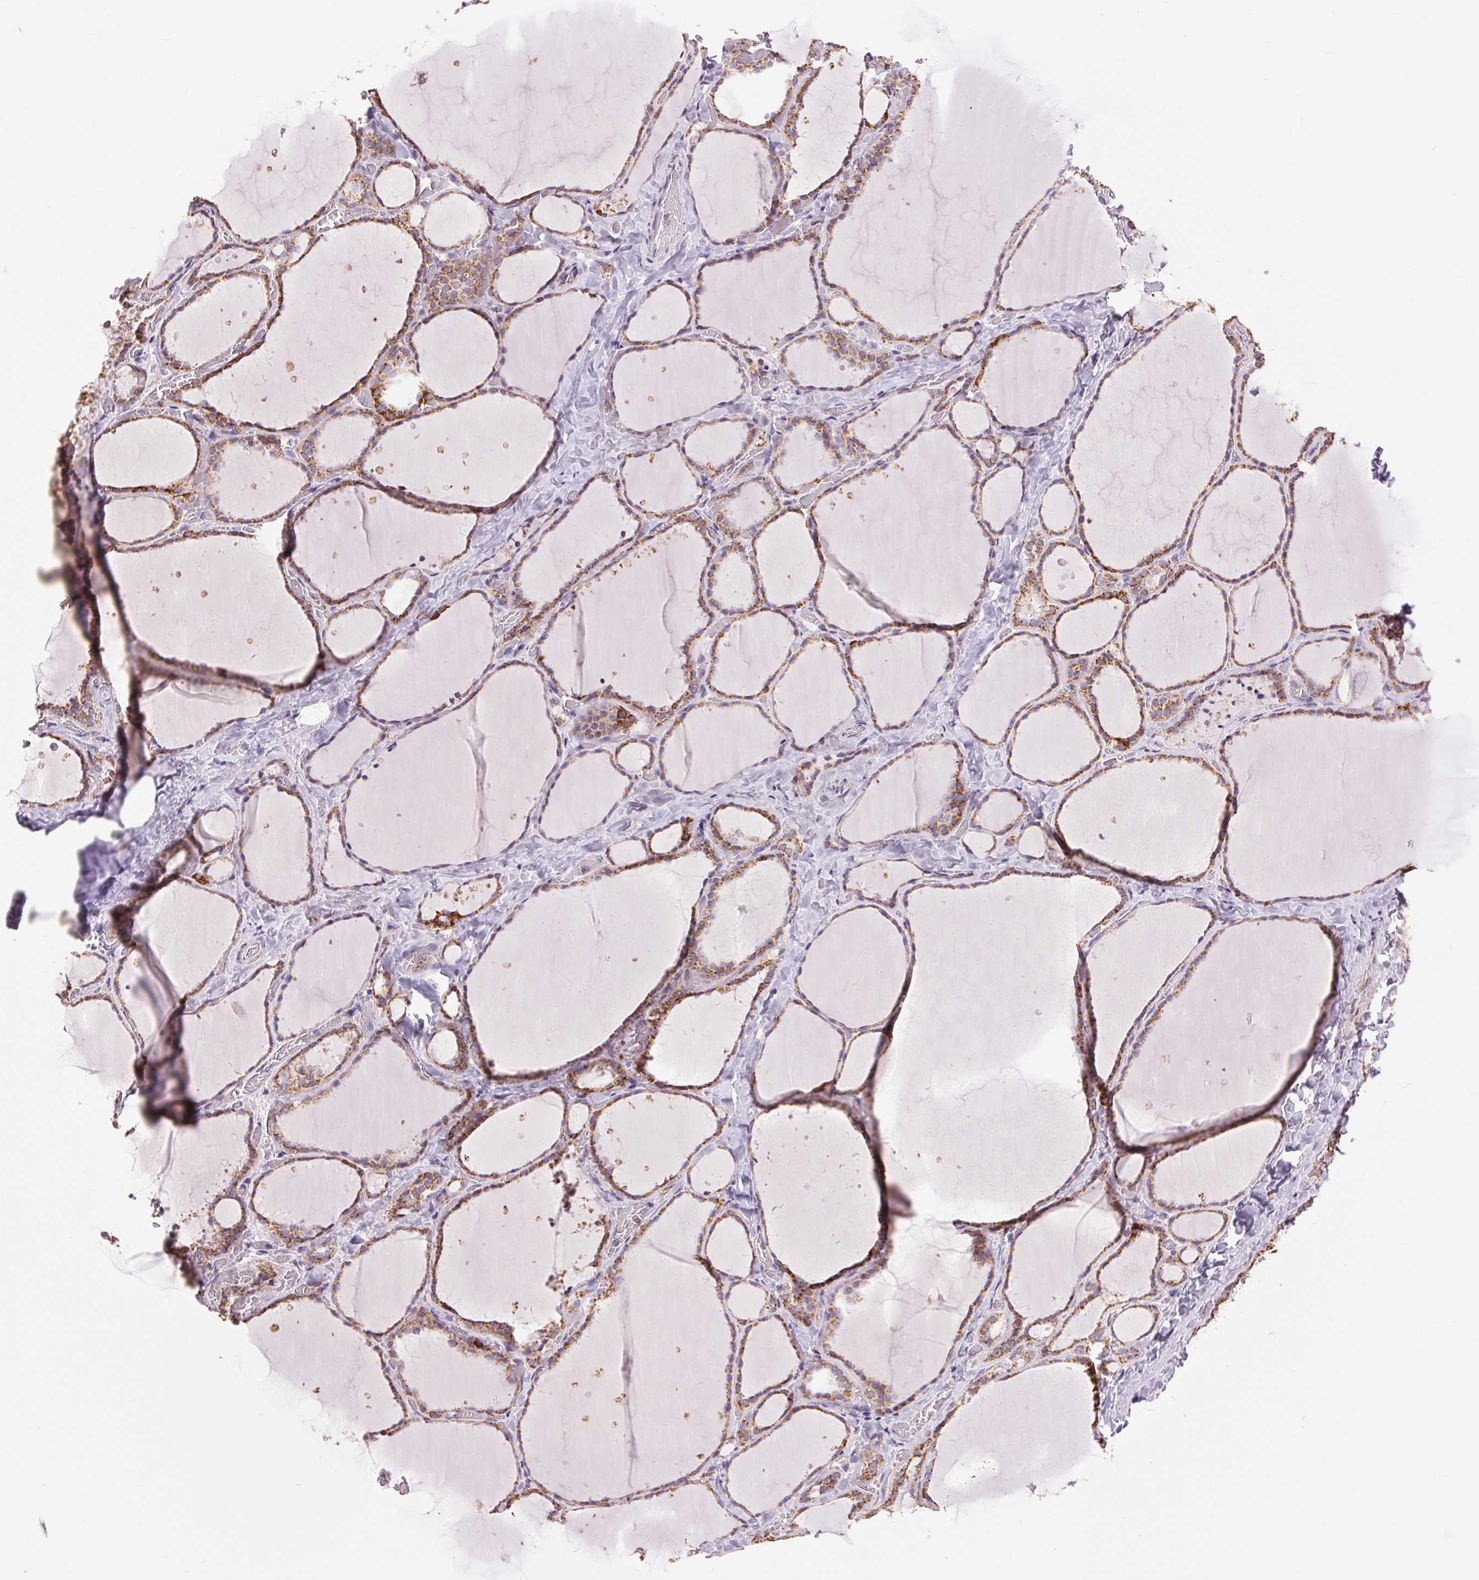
{"staining": {"intensity": "moderate", "quantity": ">75%", "location": "cytoplasmic/membranous"}, "tissue": "thyroid gland", "cell_type": "Glandular cells", "image_type": "normal", "snomed": [{"axis": "morphology", "description": "Normal tissue, NOS"}, {"axis": "topography", "description": "Thyroid gland"}], "caption": "Unremarkable thyroid gland was stained to show a protein in brown. There is medium levels of moderate cytoplasmic/membranous expression in about >75% of glandular cells. (IHC, brightfield microscopy, high magnification).", "gene": "ATP5PB", "patient": {"sex": "female", "age": 36}}